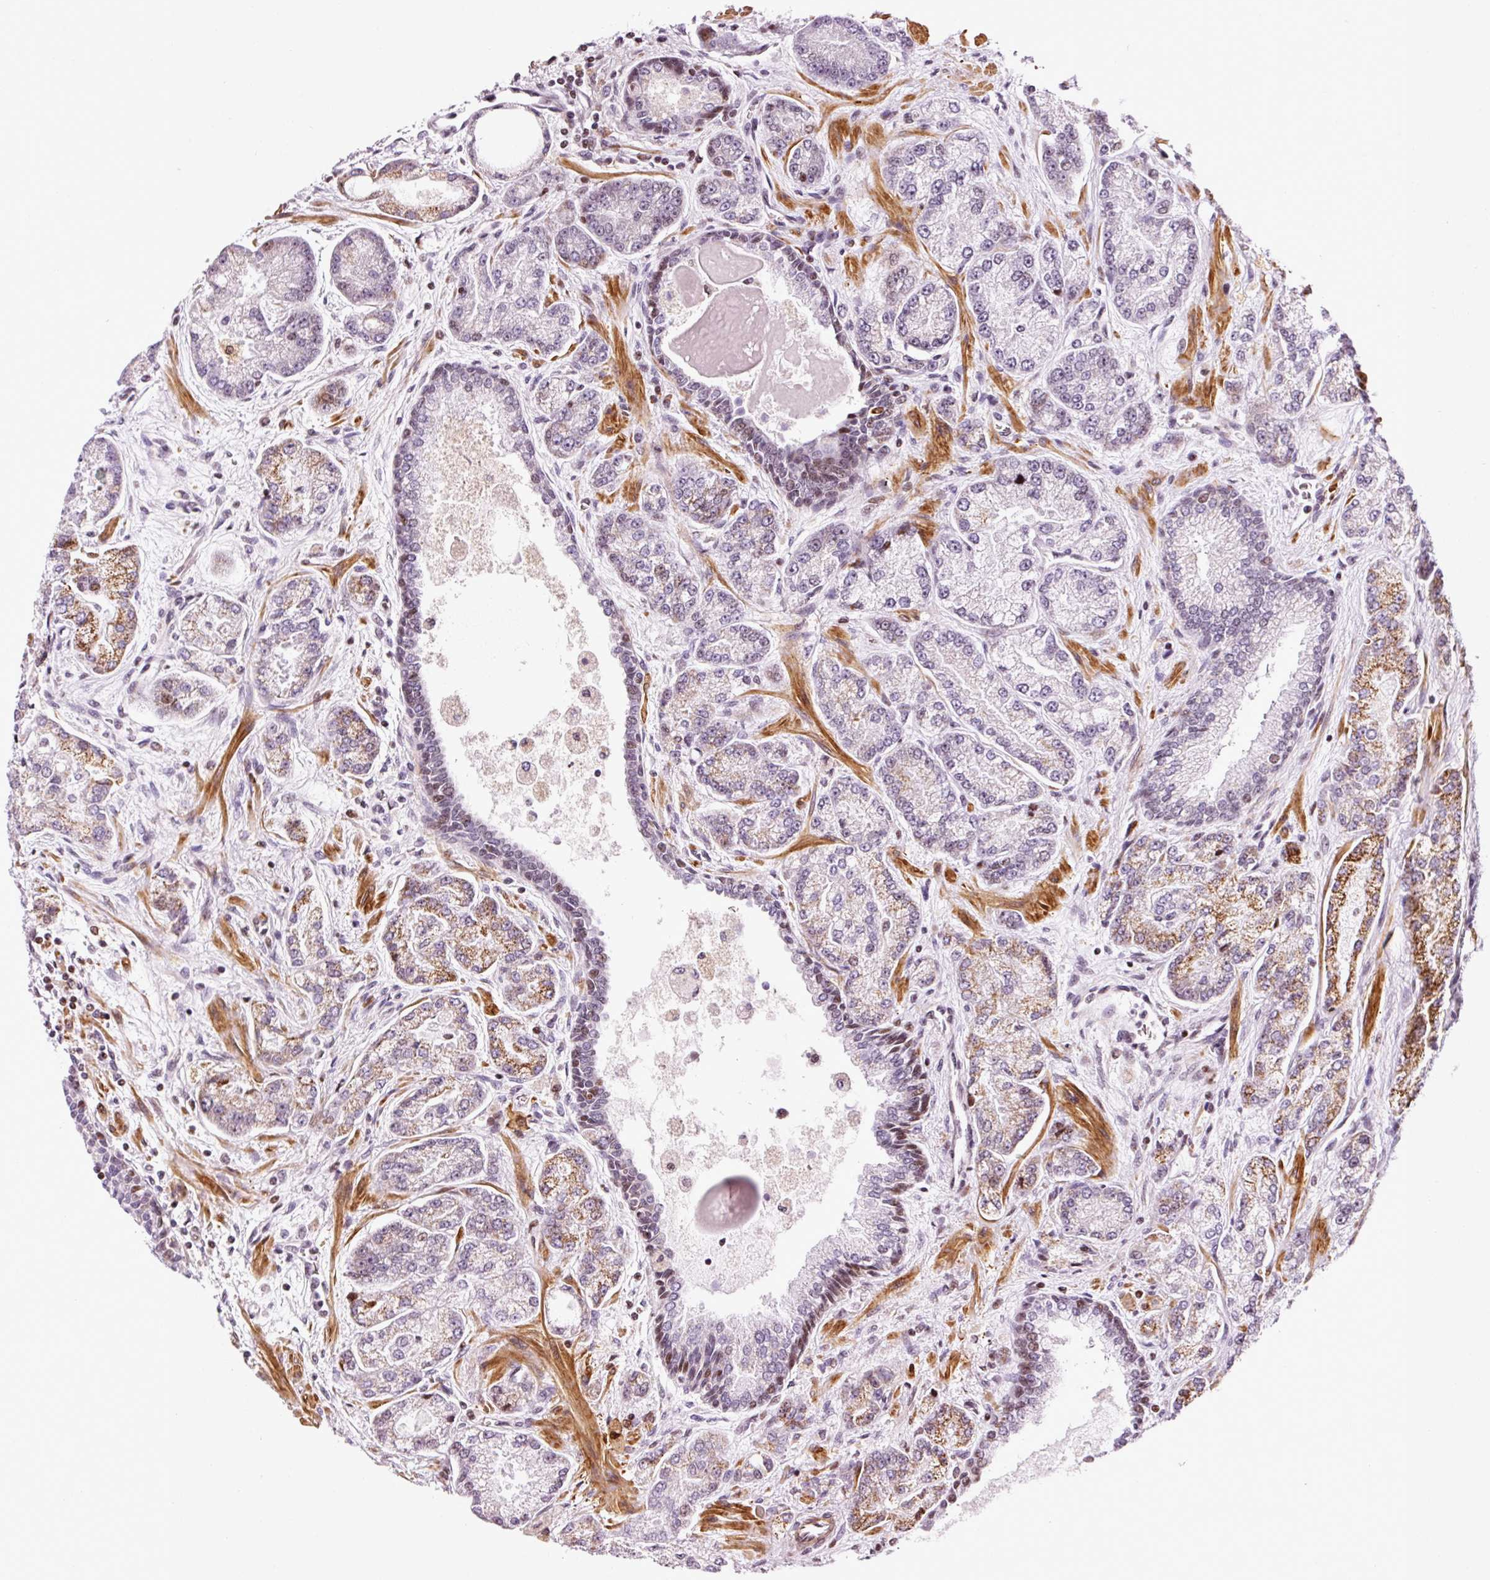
{"staining": {"intensity": "moderate", "quantity": "<25%", "location": "cytoplasmic/membranous"}, "tissue": "prostate cancer", "cell_type": "Tumor cells", "image_type": "cancer", "snomed": [{"axis": "morphology", "description": "Adenocarcinoma, High grade"}, {"axis": "topography", "description": "Prostate"}], "caption": "An image showing moderate cytoplasmic/membranous staining in about <25% of tumor cells in prostate cancer (high-grade adenocarcinoma), as visualized by brown immunohistochemical staining.", "gene": "ANKRD20A1", "patient": {"sex": "male", "age": 68}}